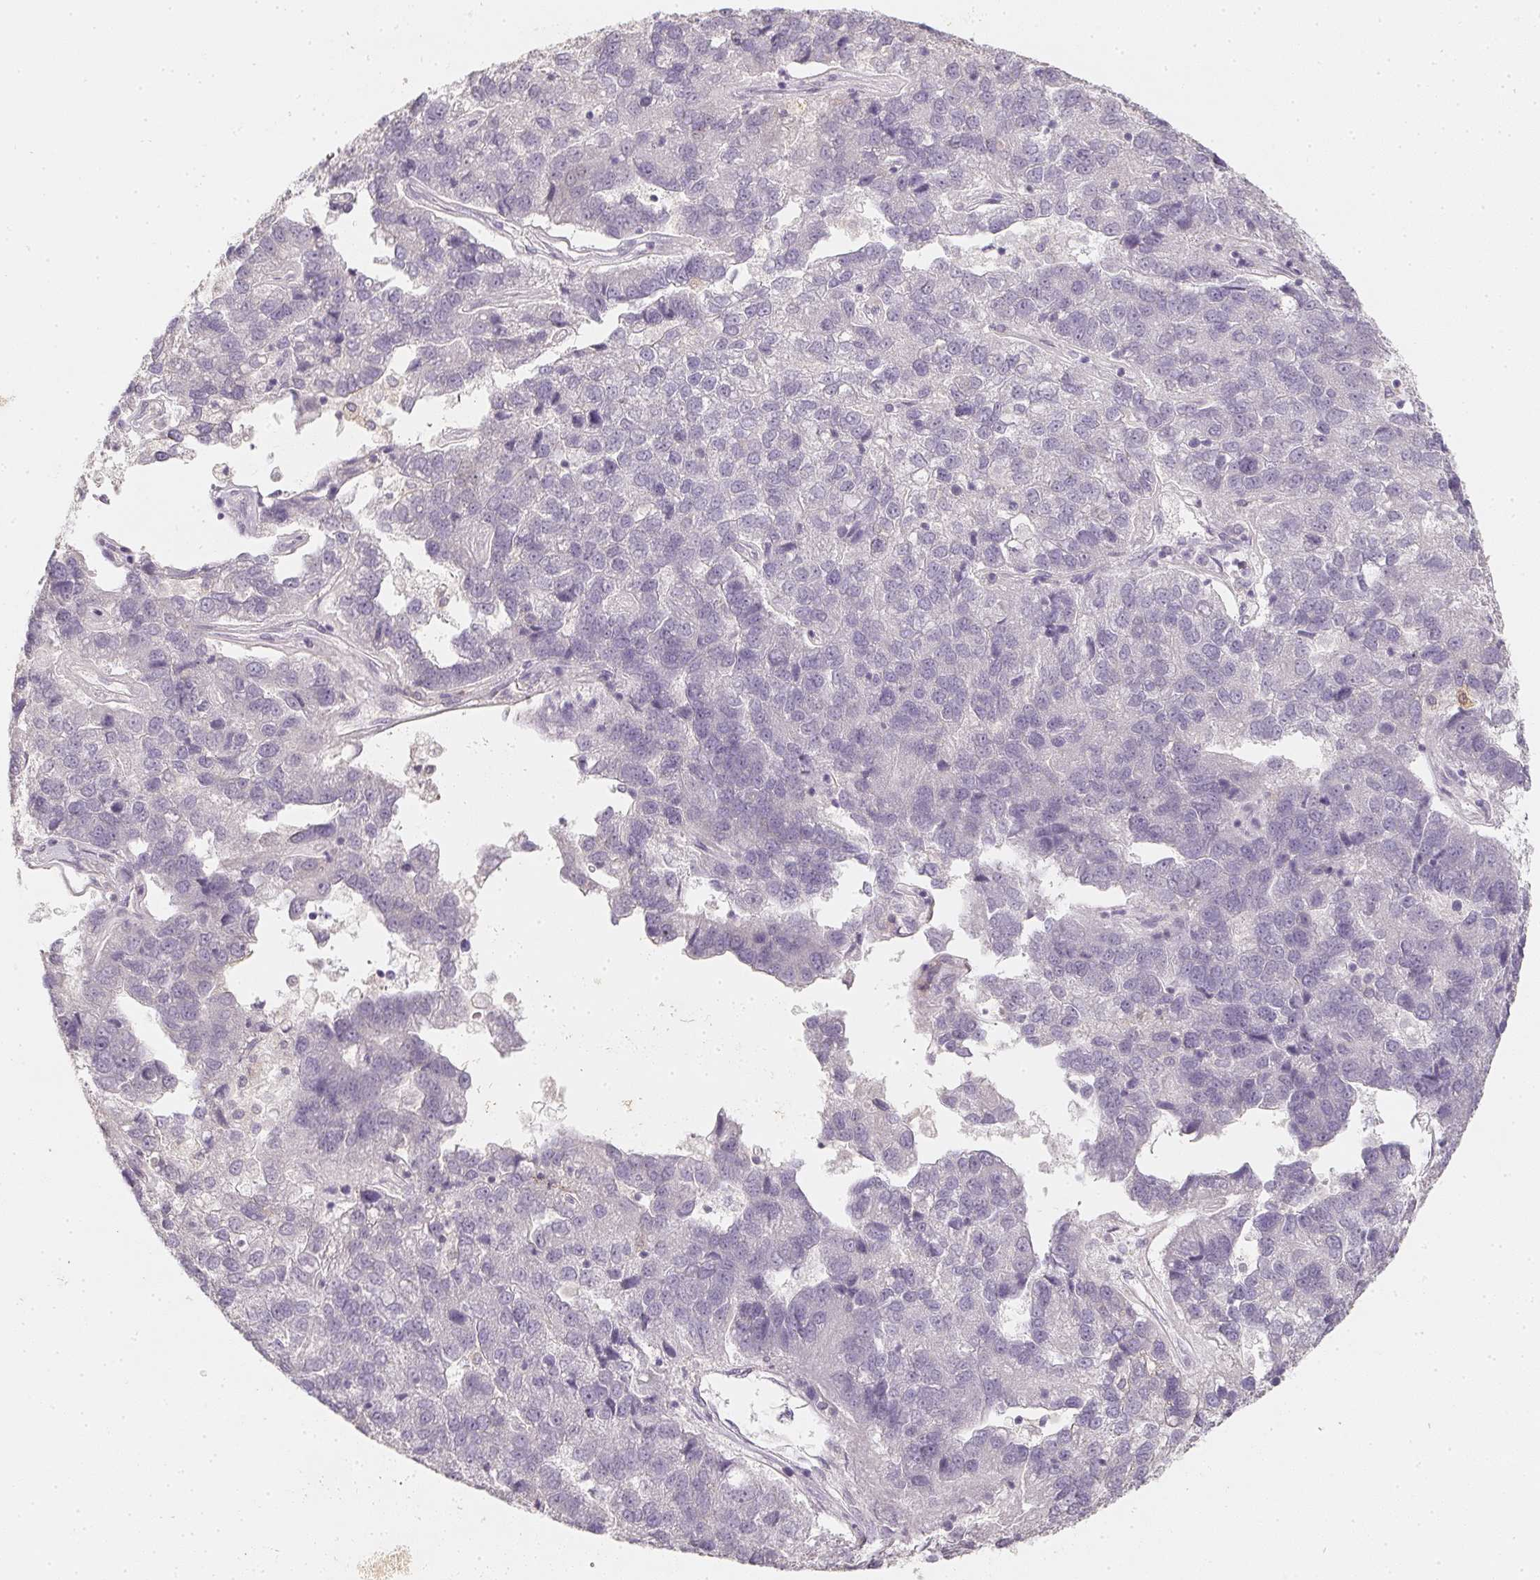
{"staining": {"intensity": "negative", "quantity": "none", "location": "none"}, "tissue": "pancreatic cancer", "cell_type": "Tumor cells", "image_type": "cancer", "snomed": [{"axis": "morphology", "description": "Adenocarcinoma, NOS"}, {"axis": "topography", "description": "Pancreas"}], "caption": "An immunohistochemistry (IHC) histopathology image of pancreatic adenocarcinoma is shown. There is no staining in tumor cells of pancreatic adenocarcinoma.", "gene": "SOAT1", "patient": {"sex": "female", "age": 61}}